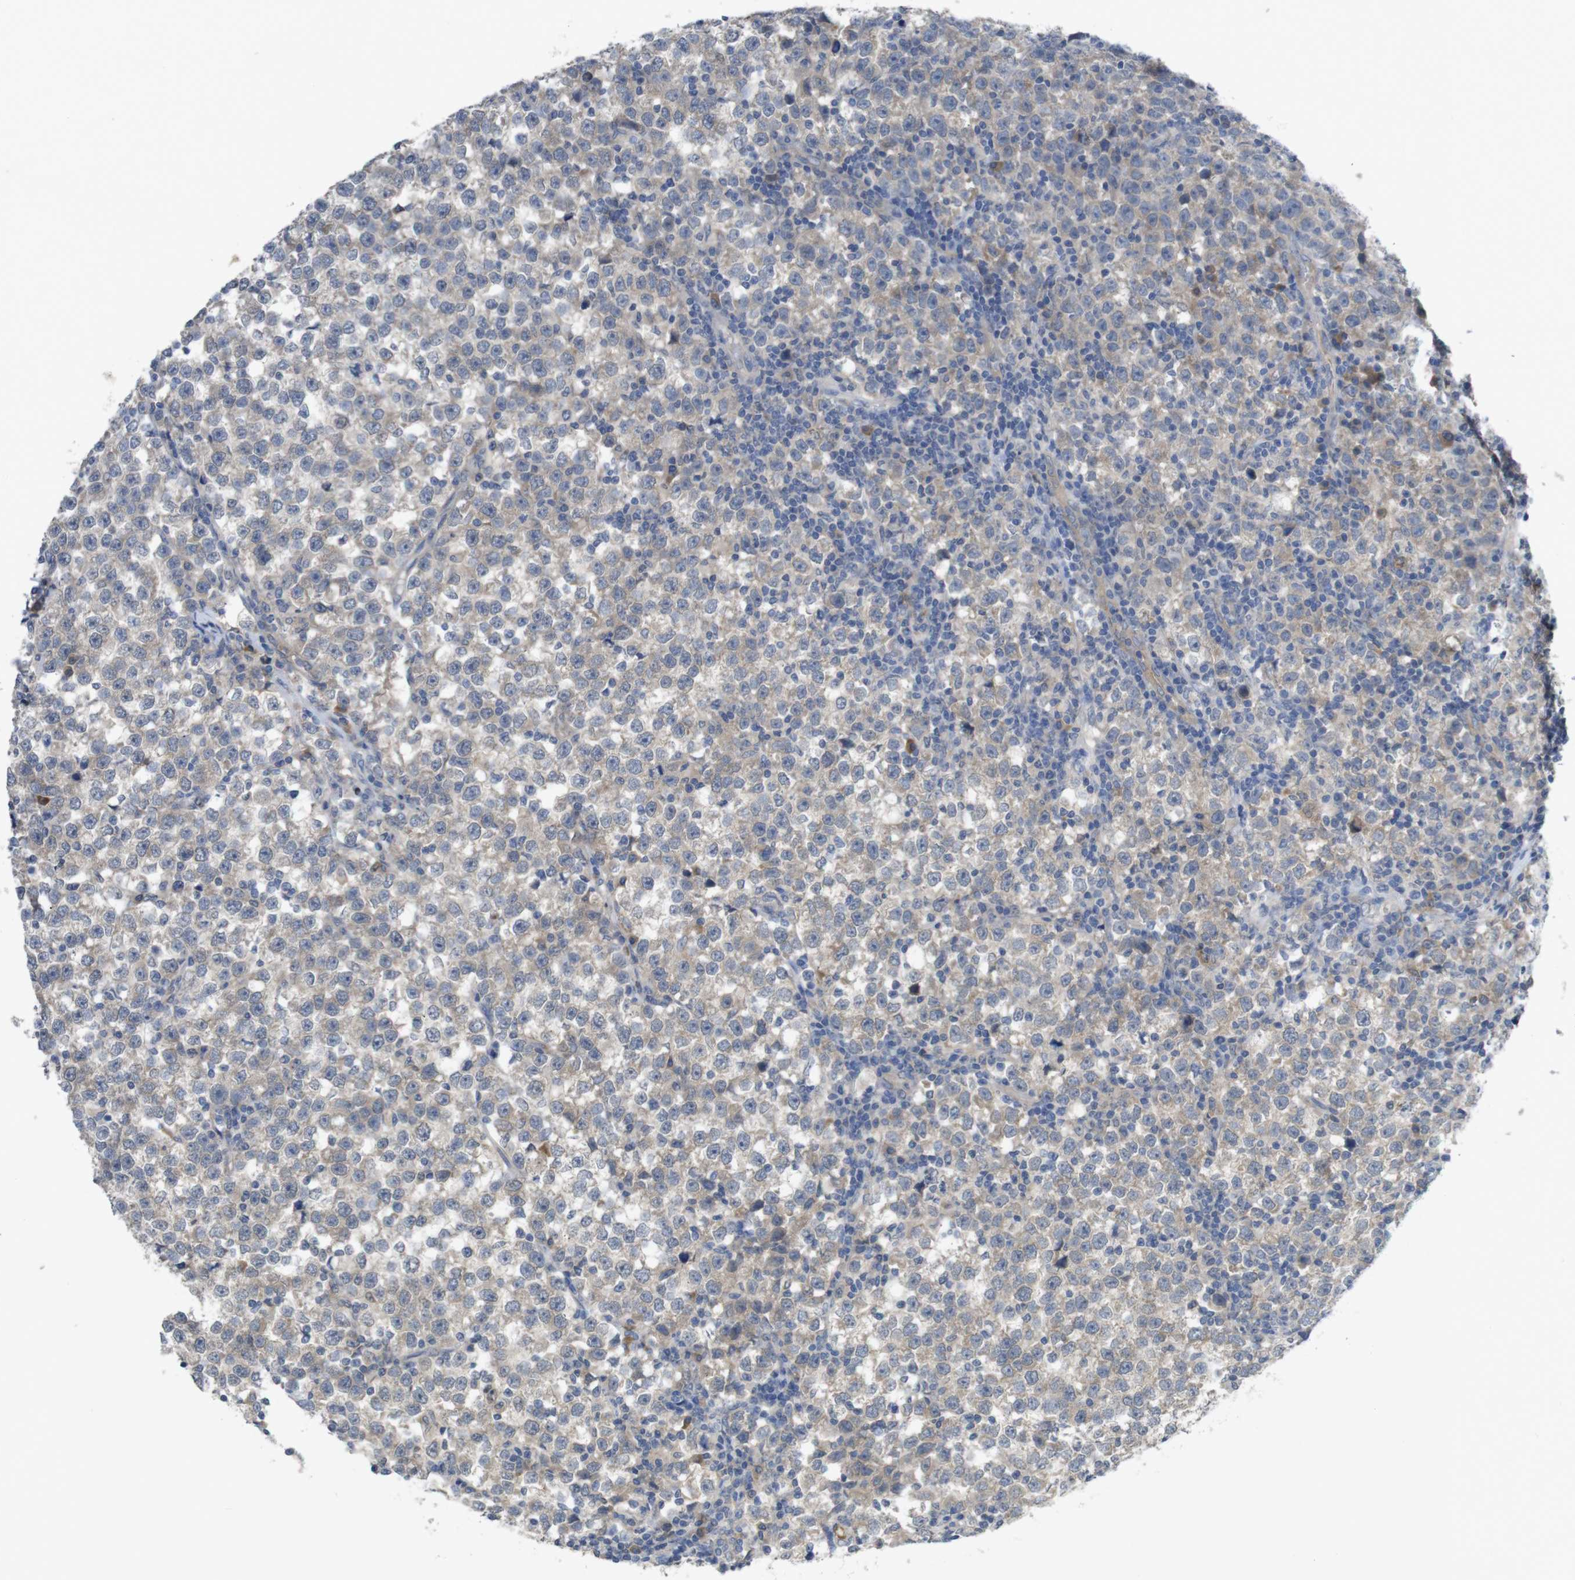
{"staining": {"intensity": "weak", "quantity": ">75%", "location": "cytoplasmic/membranous"}, "tissue": "testis cancer", "cell_type": "Tumor cells", "image_type": "cancer", "snomed": [{"axis": "morphology", "description": "Seminoma, NOS"}, {"axis": "topography", "description": "Testis"}], "caption": "The micrograph reveals staining of testis cancer, revealing weak cytoplasmic/membranous protein expression (brown color) within tumor cells. (Stains: DAB (3,3'-diaminobenzidine) in brown, nuclei in blue, Microscopy: brightfield microscopy at high magnification).", "gene": "BCAR3", "patient": {"sex": "male", "age": 43}}